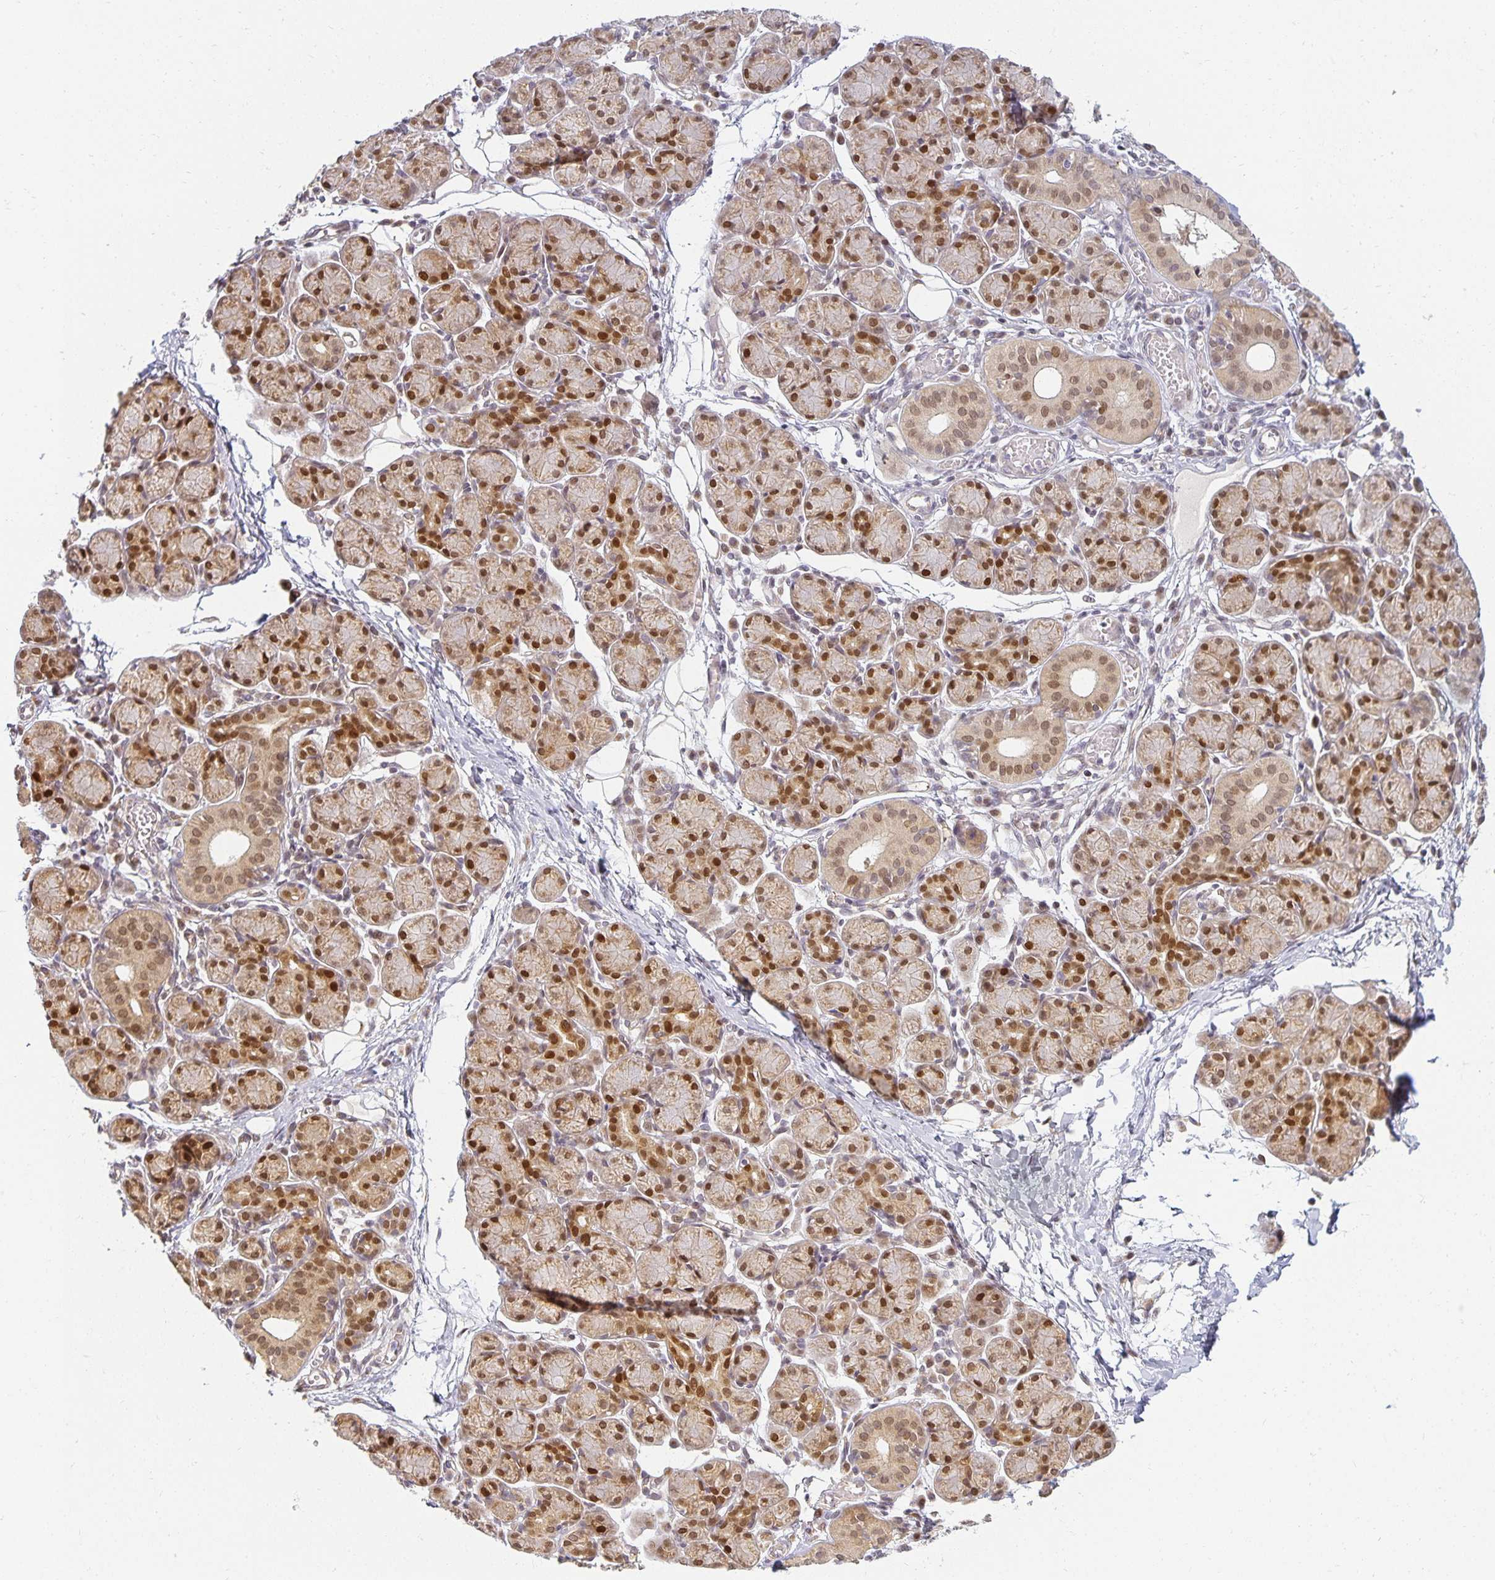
{"staining": {"intensity": "moderate", "quantity": ">75%", "location": "nuclear"}, "tissue": "salivary gland", "cell_type": "Glandular cells", "image_type": "normal", "snomed": [{"axis": "morphology", "description": "Normal tissue, NOS"}, {"axis": "morphology", "description": "Inflammation, NOS"}, {"axis": "topography", "description": "Lymph node"}, {"axis": "topography", "description": "Salivary gland"}], "caption": "Protein staining of normal salivary gland shows moderate nuclear positivity in about >75% of glandular cells.", "gene": "EHF", "patient": {"sex": "male", "age": 3}}